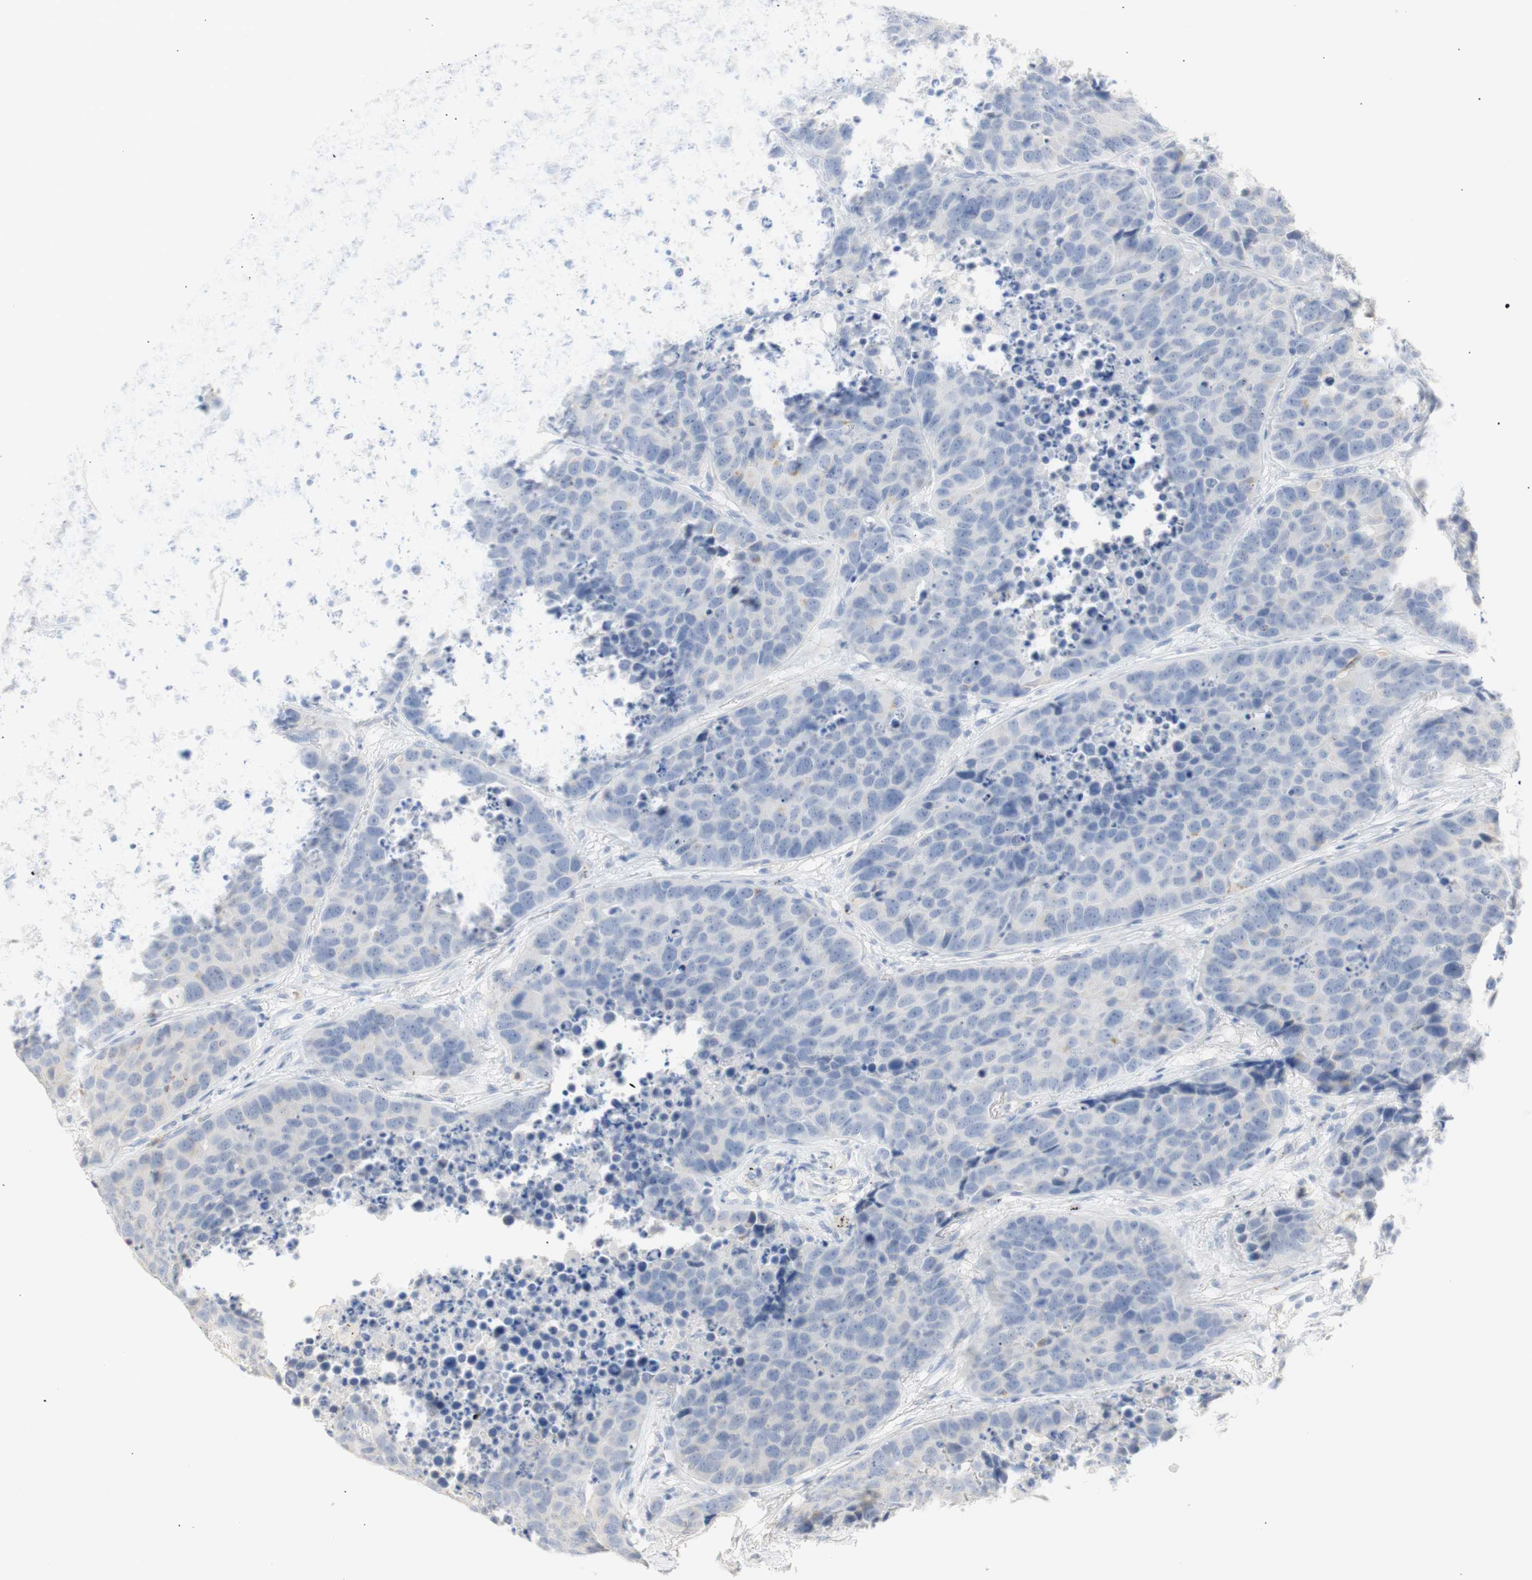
{"staining": {"intensity": "negative", "quantity": "none", "location": "none"}, "tissue": "carcinoid", "cell_type": "Tumor cells", "image_type": "cancer", "snomed": [{"axis": "morphology", "description": "Carcinoid, malignant, NOS"}, {"axis": "topography", "description": "Lung"}], "caption": "Tumor cells are negative for protein expression in human malignant carcinoid.", "gene": "B4GALNT3", "patient": {"sex": "male", "age": 60}}